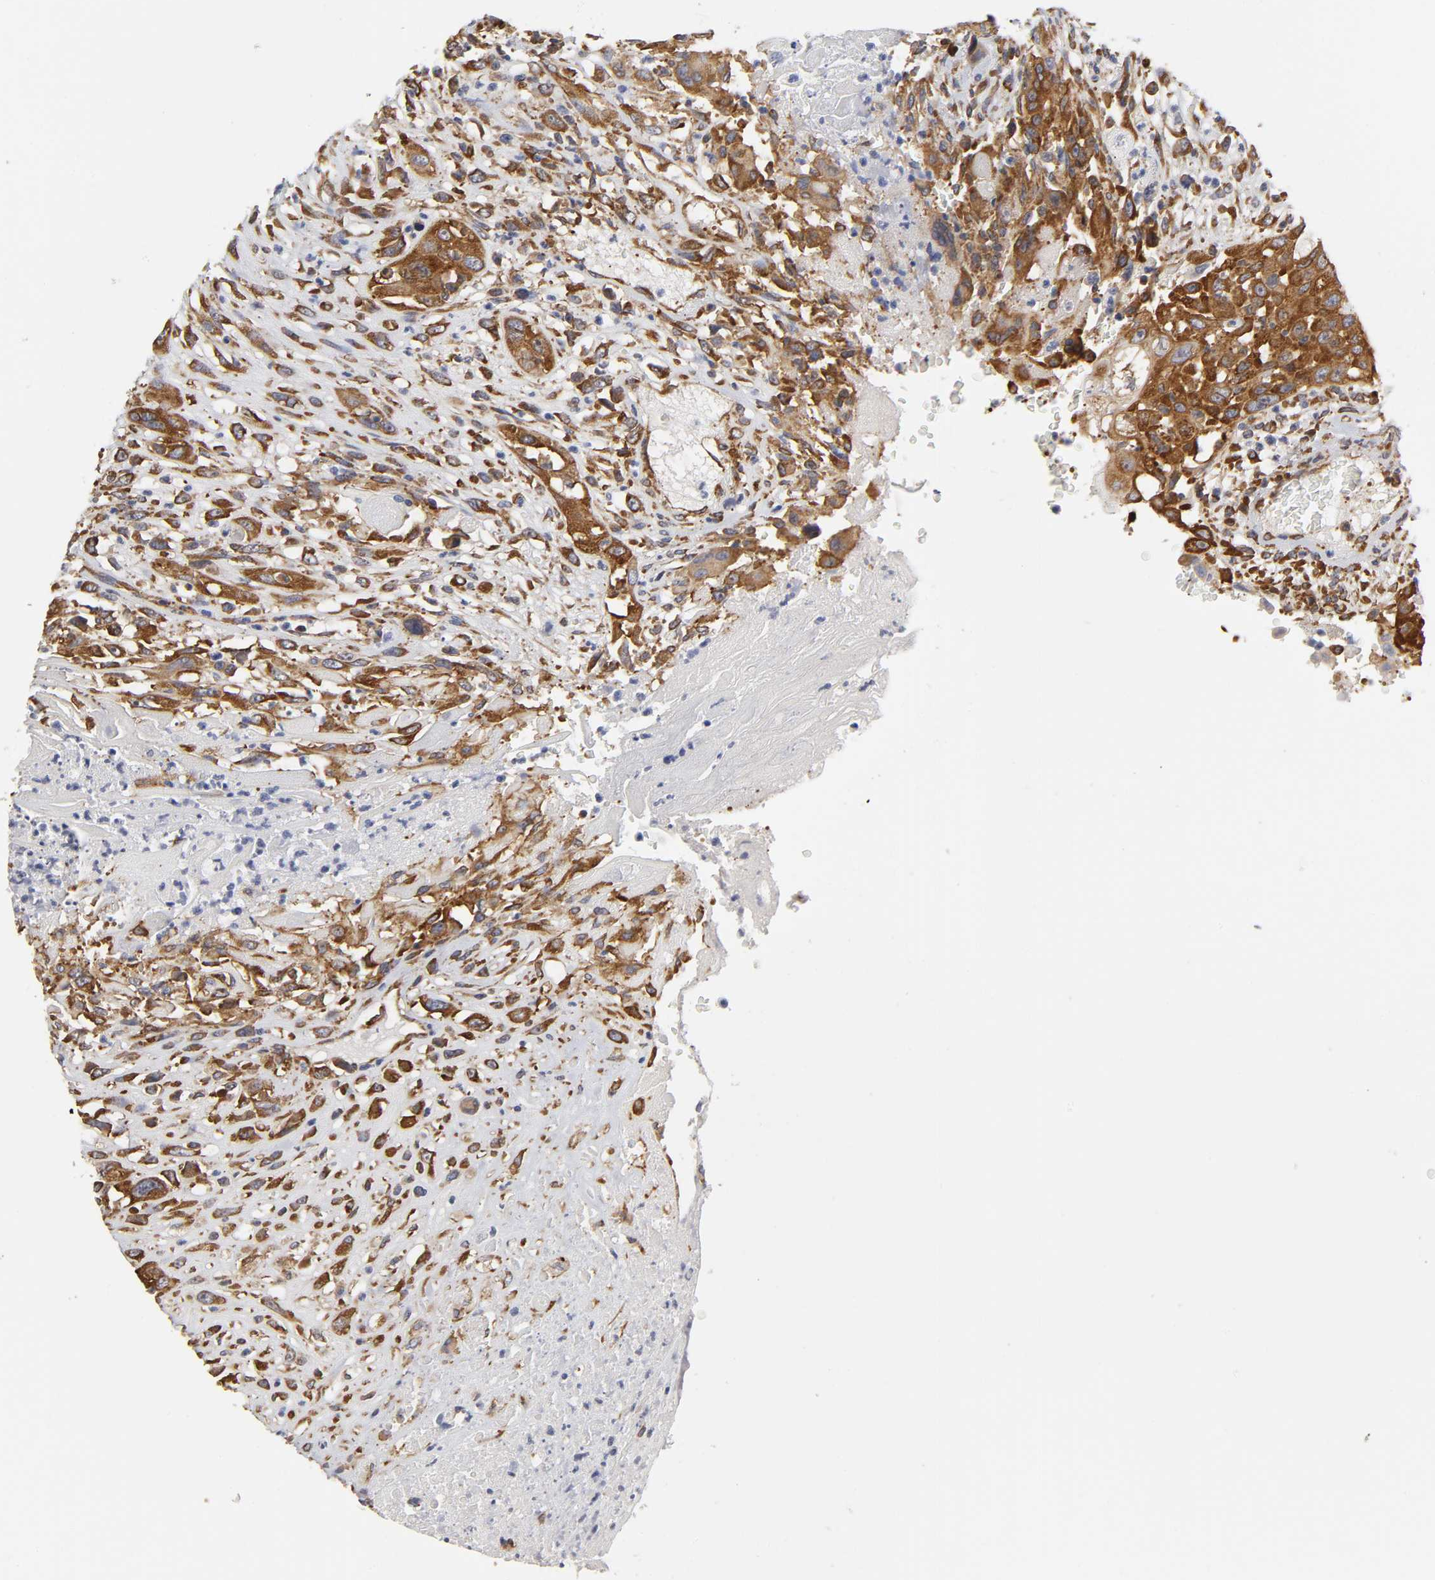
{"staining": {"intensity": "strong", "quantity": ">75%", "location": "cytoplasmic/membranous"}, "tissue": "head and neck cancer", "cell_type": "Tumor cells", "image_type": "cancer", "snomed": [{"axis": "morphology", "description": "Necrosis, NOS"}, {"axis": "morphology", "description": "Neoplasm, malignant, NOS"}, {"axis": "topography", "description": "Salivary gland"}, {"axis": "topography", "description": "Head-Neck"}], "caption": "This is a photomicrograph of immunohistochemistry (IHC) staining of head and neck cancer (neoplasm (malignant)), which shows strong positivity in the cytoplasmic/membranous of tumor cells.", "gene": "RPL14", "patient": {"sex": "male", "age": 43}}